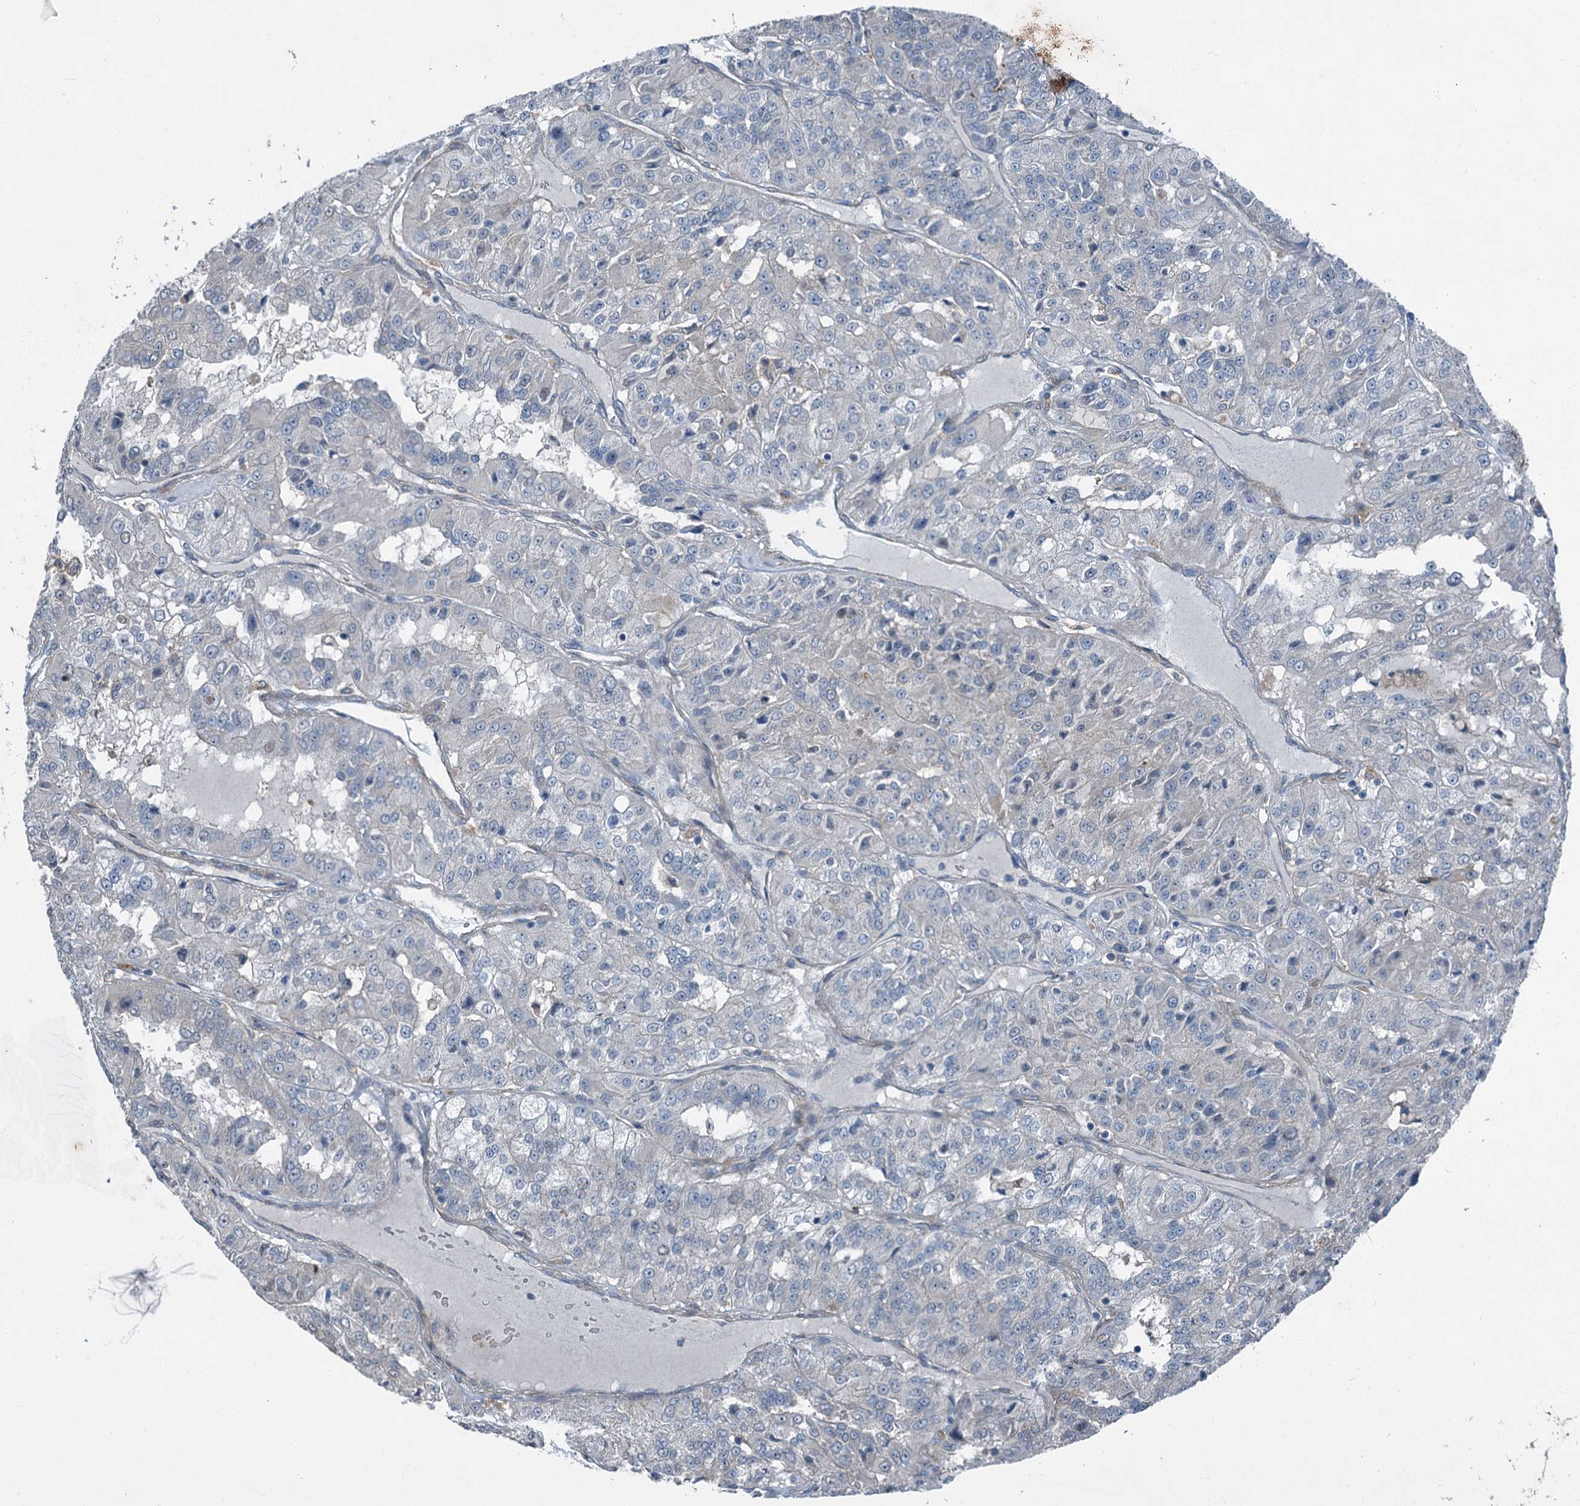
{"staining": {"intensity": "negative", "quantity": "none", "location": "none"}, "tissue": "renal cancer", "cell_type": "Tumor cells", "image_type": "cancer", "snomed": [{"axis": "morphology", "description": "Adenocarcinoma, NOS"}, {"axis": "topography", "description": "Kidney"}], "caption": "Histopathology image shows no protein positivity in tumor cells of renal adenocarcinoma tissue.", "gene": "AXL", "patient": {"sex": "female", "age": 63}}